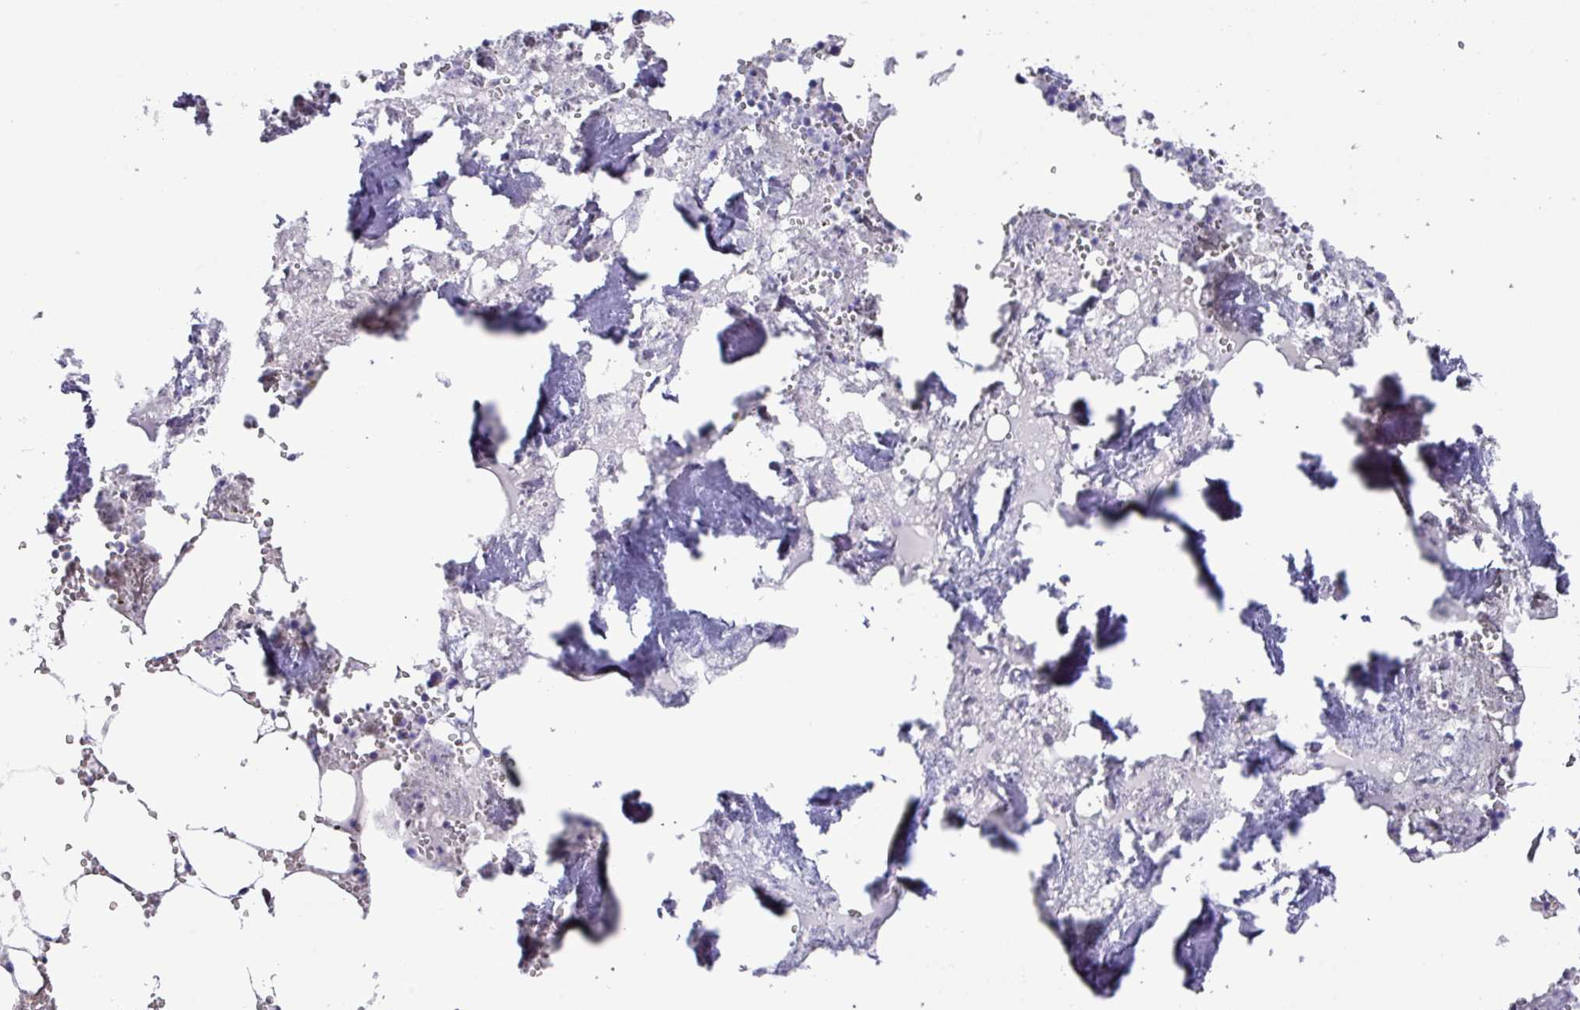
{"staining": {"intensity": "negative", "quantity": "none", "location": "none"}, "tissue": "bone marrow", "cell_type": "Hematopoietic cells", "image_type": "normal", "snomed": [{"axis": "morphology", "description": "Normal tissue, NOS"}, {"axis": "topography", "description": "Bone marrow"}], "caption": "An image of human bone marrow is negative for staining in hematopoietic cells. Nuclei are stained in blue.", "gene": "MT", "patient": {"sex": "male", "age": 54}}